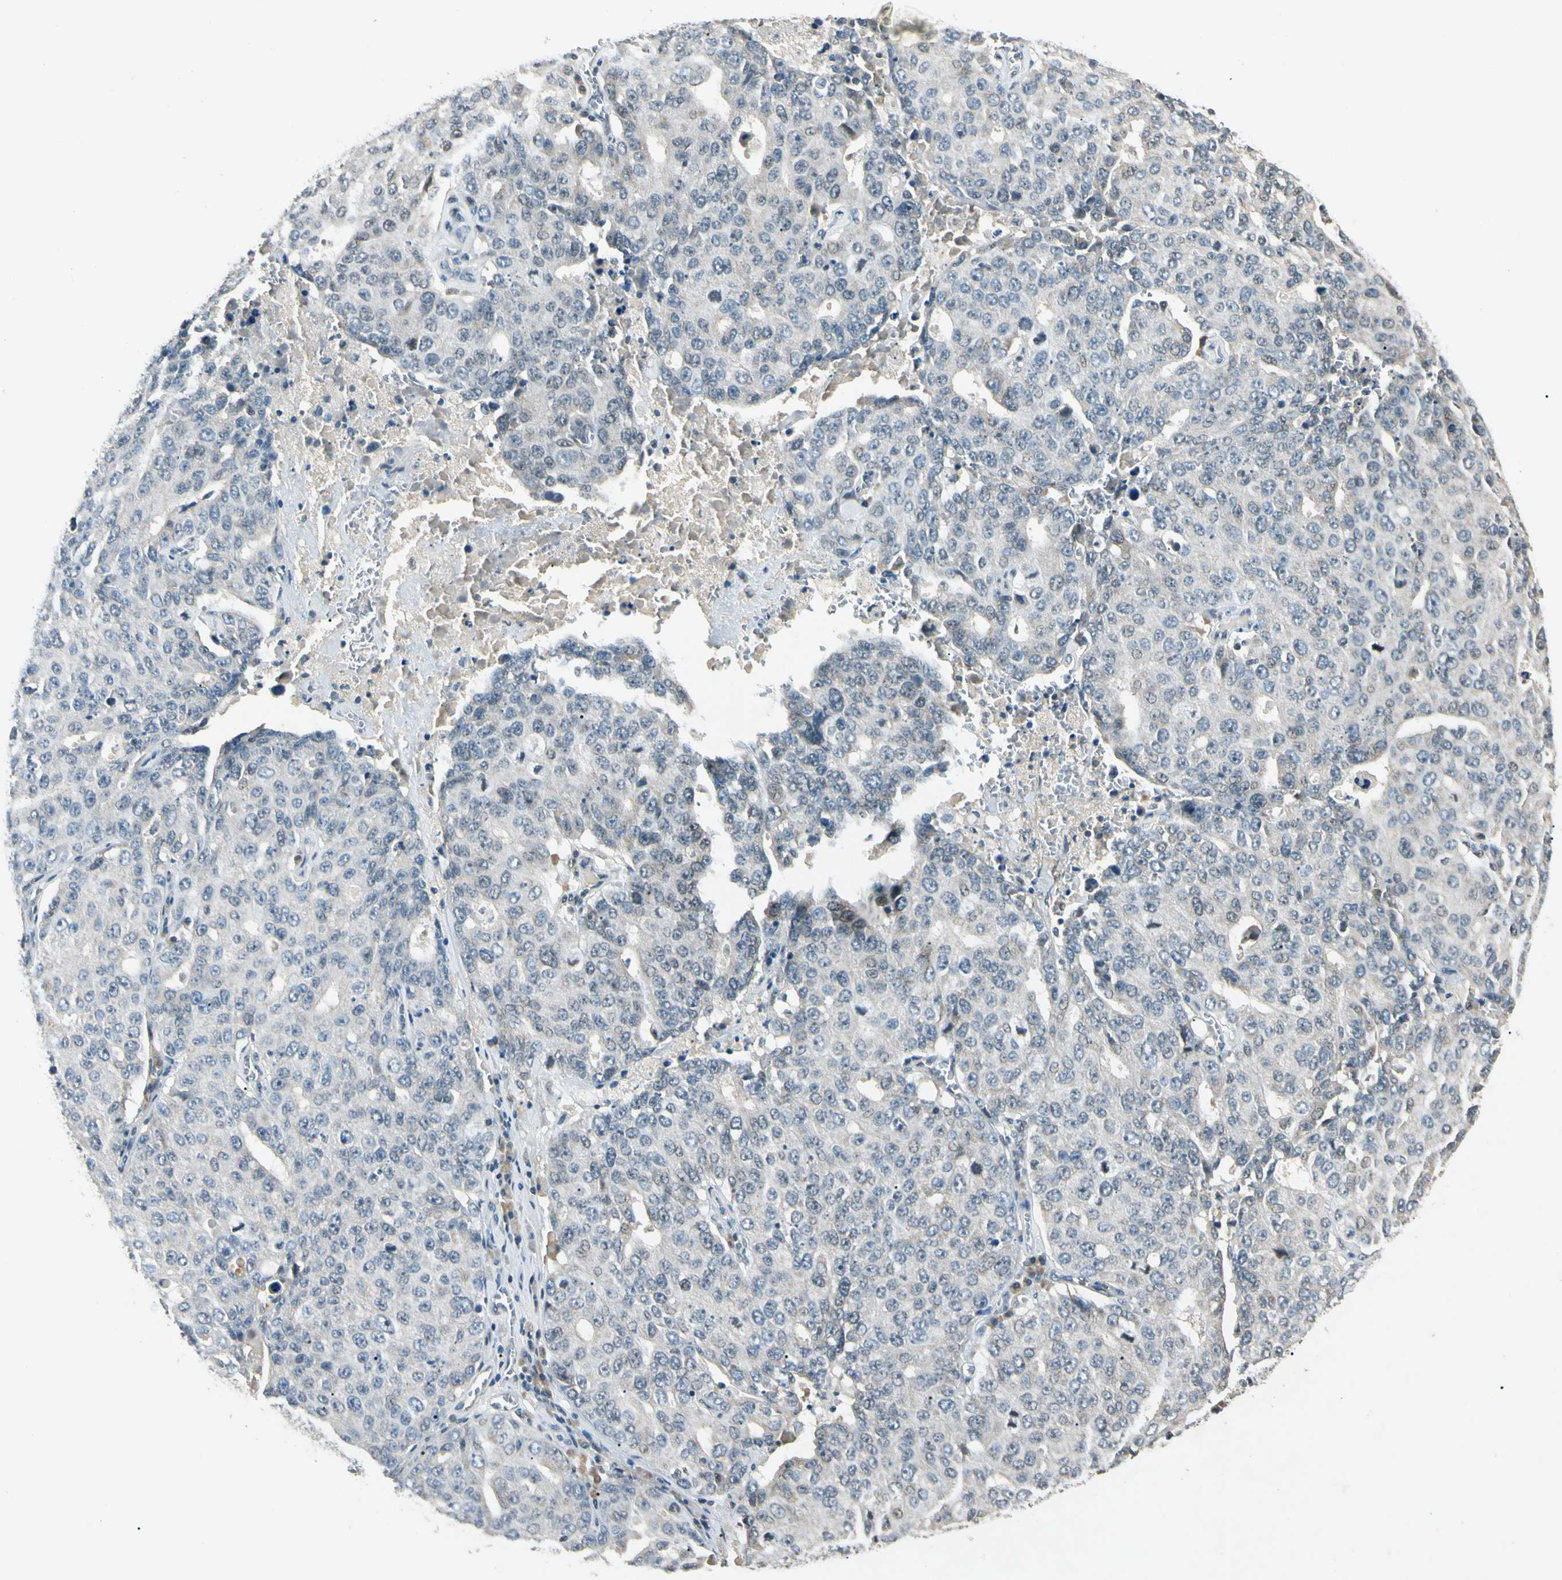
{"staining": {"intensity": "weak", "quantity": "<25%", "location": "cytoplasmic/membranous"}, "tissue": "ovarian cancer", "cell_type": "Tumor cells", "image_type": "cancer", "snomed": [{"axis": "morphology", "description": "Carcinoma, endometroid"}, {"axis": "topography", "description": "Ovary"}], "caption": "High power microscopy image of an immunohistochemistry histopathology image of ovarian cancer (endometroid carcinoma), revealing no significant staining in tumor cells.", "gene": "ZBTB4", "patient": {"sex": "female", "age": 62}}